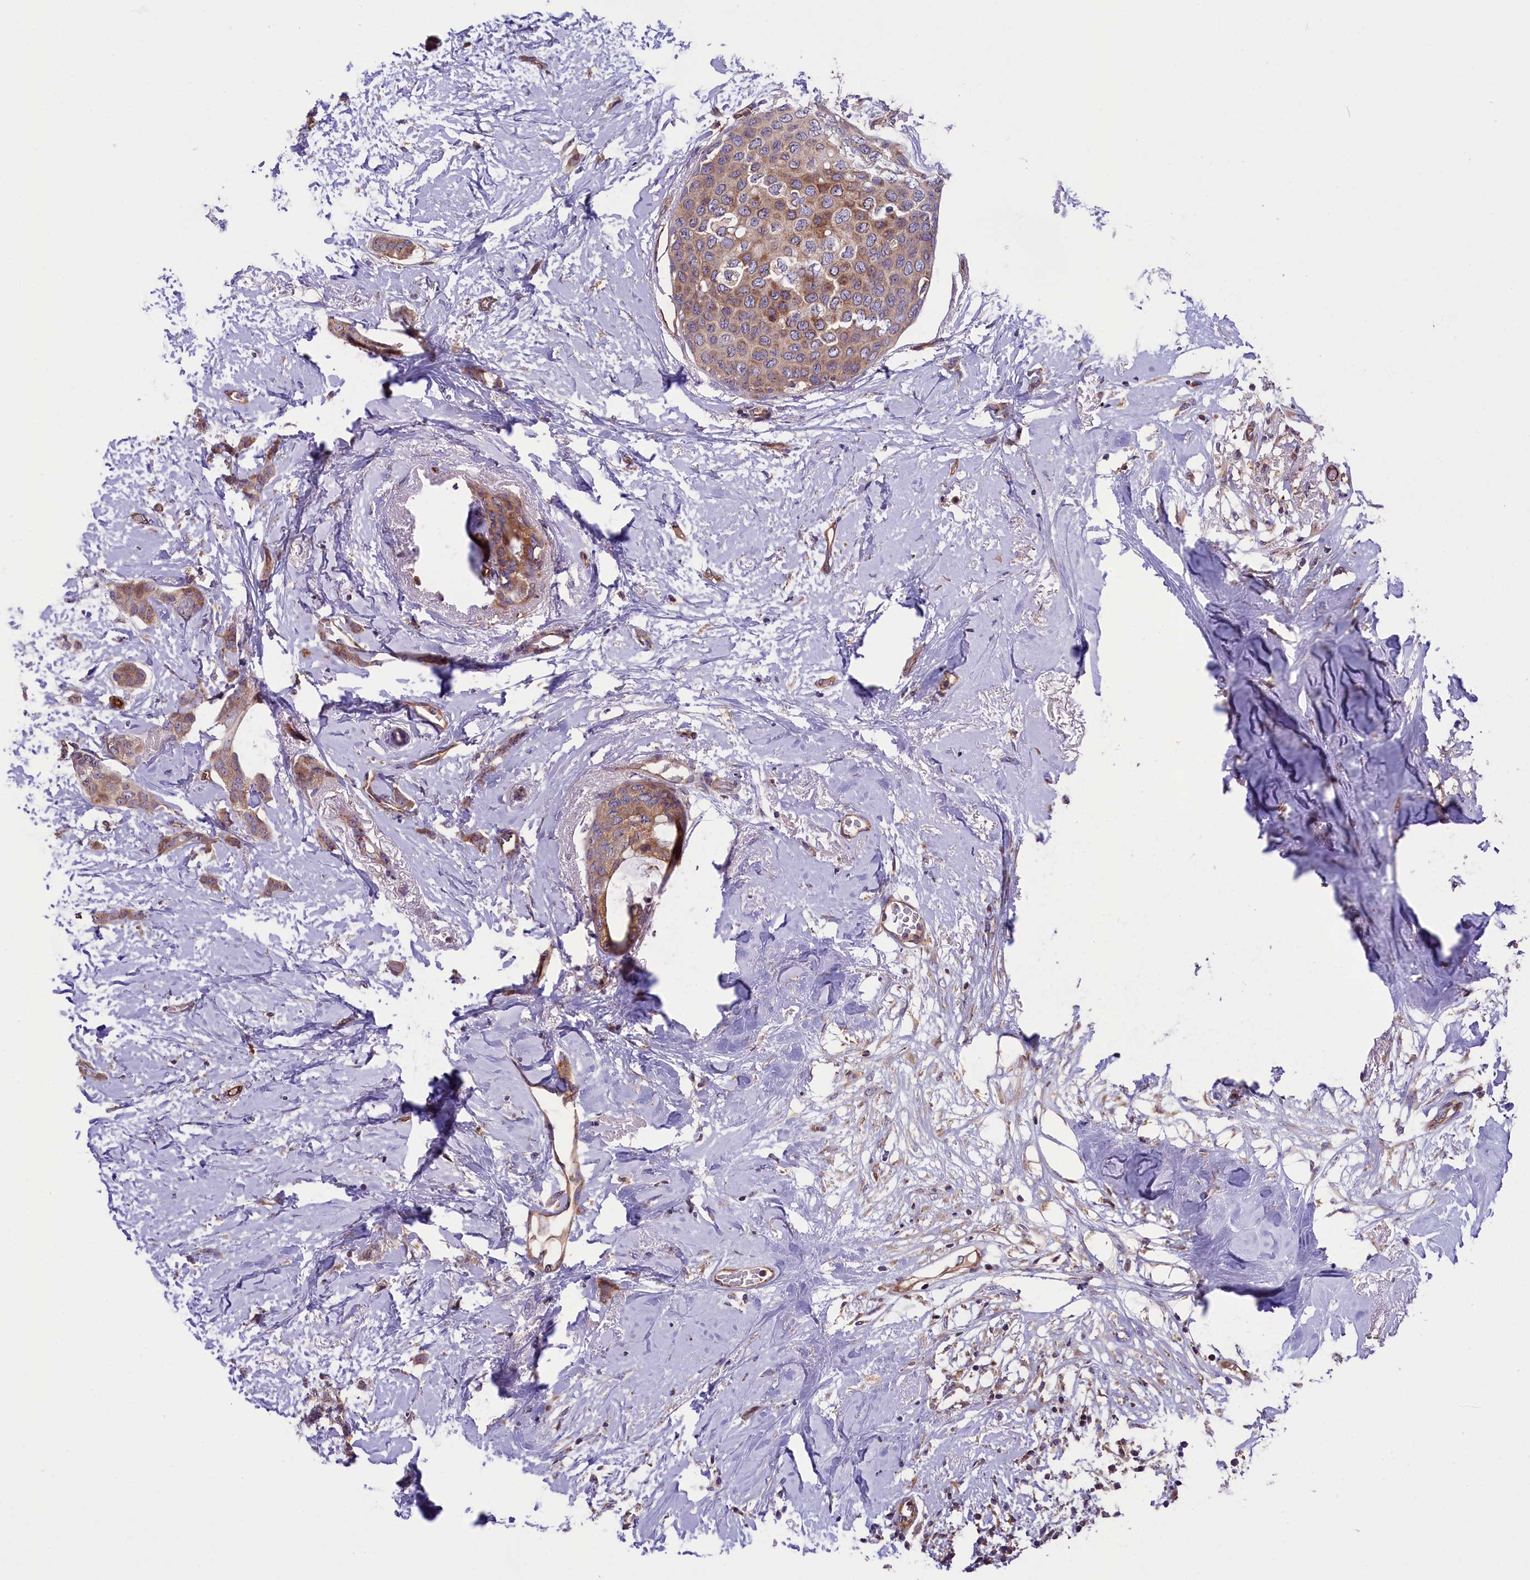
{"staining": {"intensity": "moderate", "quantity": ">75%", "location": "cytoplasmic/membranous"}, "tissue": "breast cancer", "cell_type": "Tumor cells", "image_type": "cancer", "snomed": [{"axis": "morphology", "description": "Duct carcinoma"}, {"axis": "topography", "description": "Breast"}], "caption": "A micrograph showing moderate cytoplasmic/membranous expression in approximately >75% of tumor cells in breast cancer (intraductal carcinoma), as visualized by brown immunohistochemical staining.", "gene": "DNAJB9", "patient": {"sex": "female", "age": 72}}